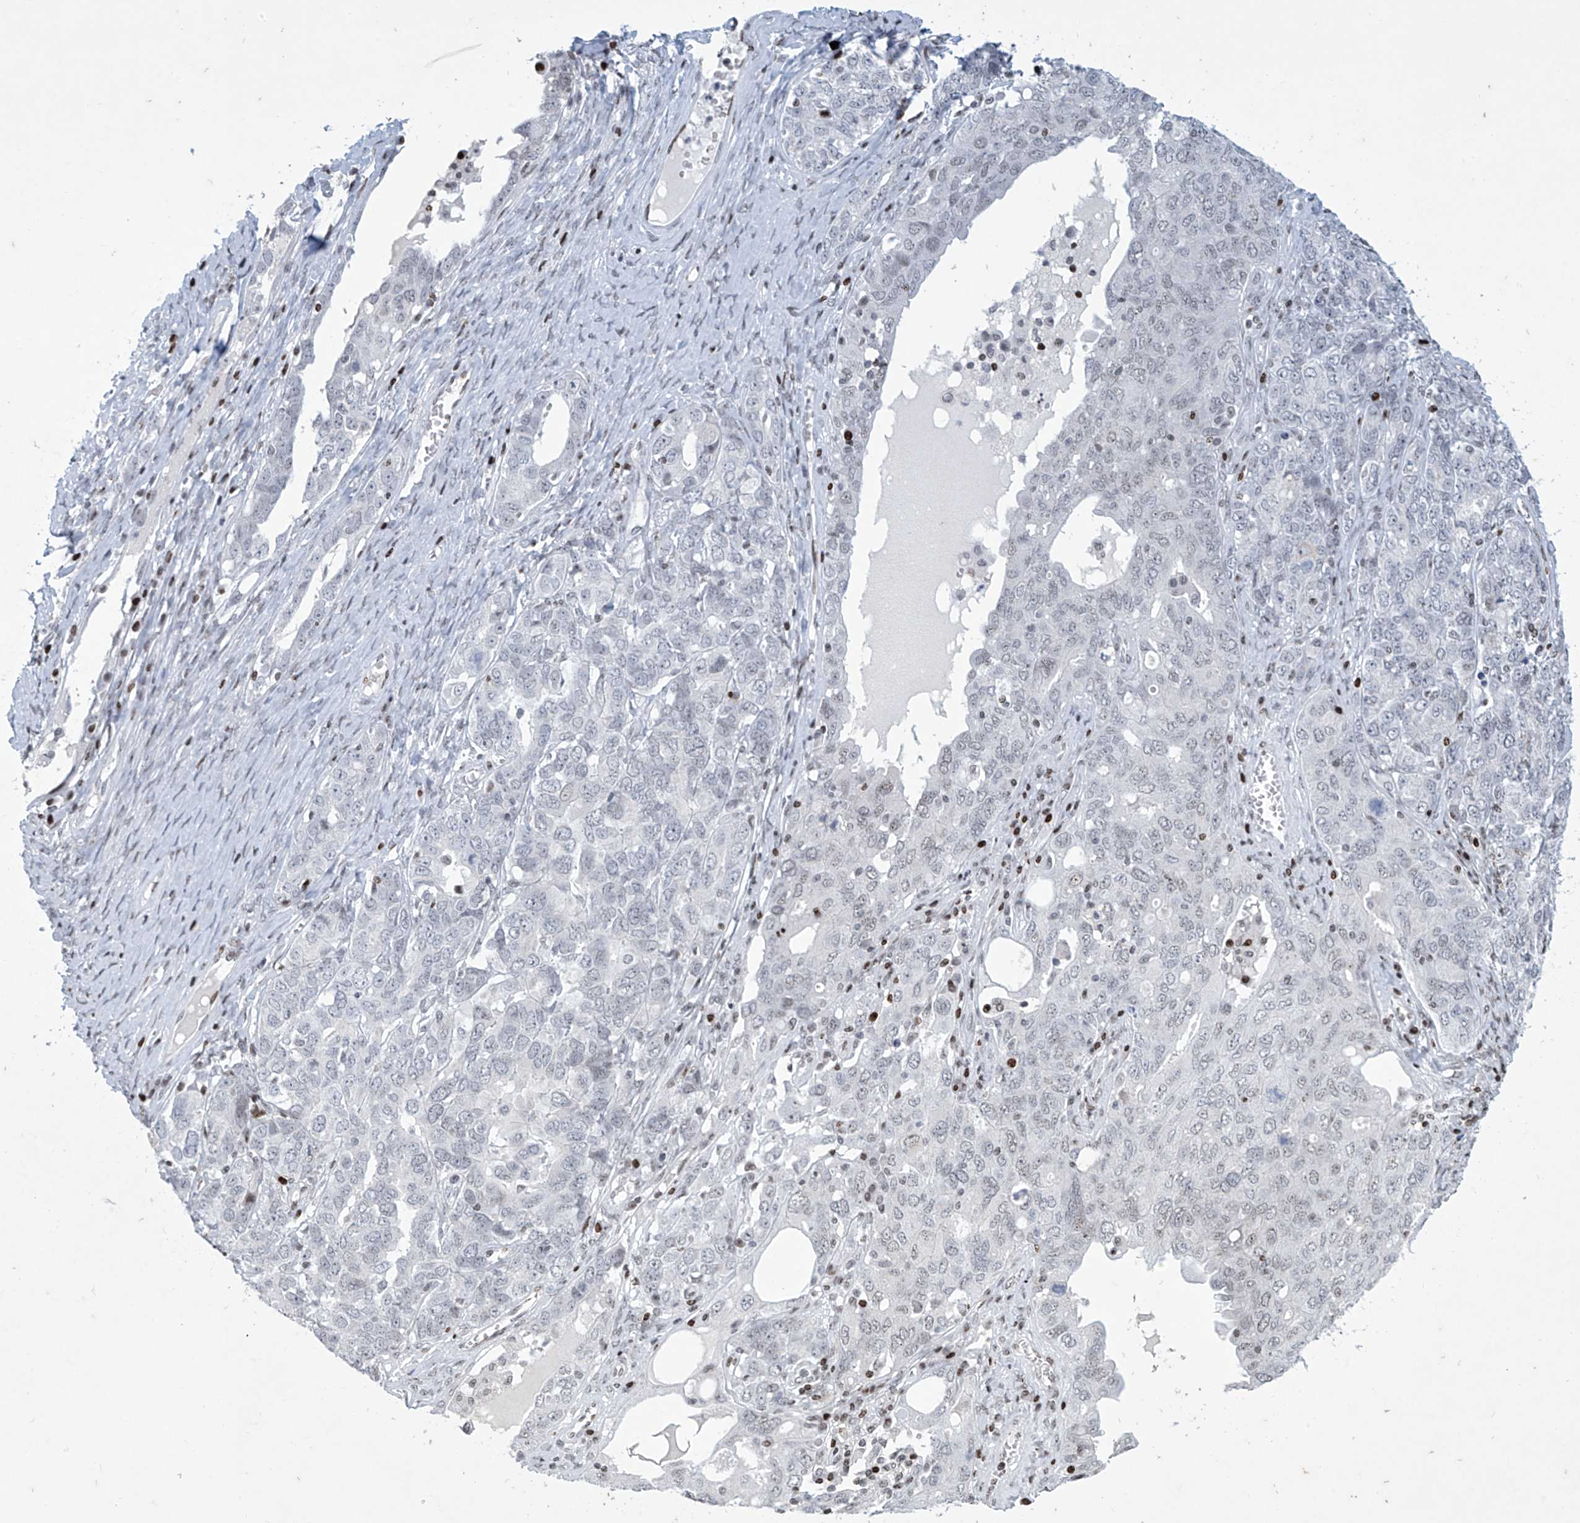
{"staining": {"intensity": "negative", "quantity": "none", "location": "none"}, "tissue": "ovarian cancer", "cell_type": "Tumor cells", "image_type": "cancer", "snomed": [{"axis": "morphology", "description": "Carcinoma, endometroid"}, {"axis": "topography", "description": "Ovary"}], "caption": "IHC of human ovarian cancer reveals no expression in tumor cells.", "gene": "RFX7", "patient": {"sex": "female", "age": 62}}